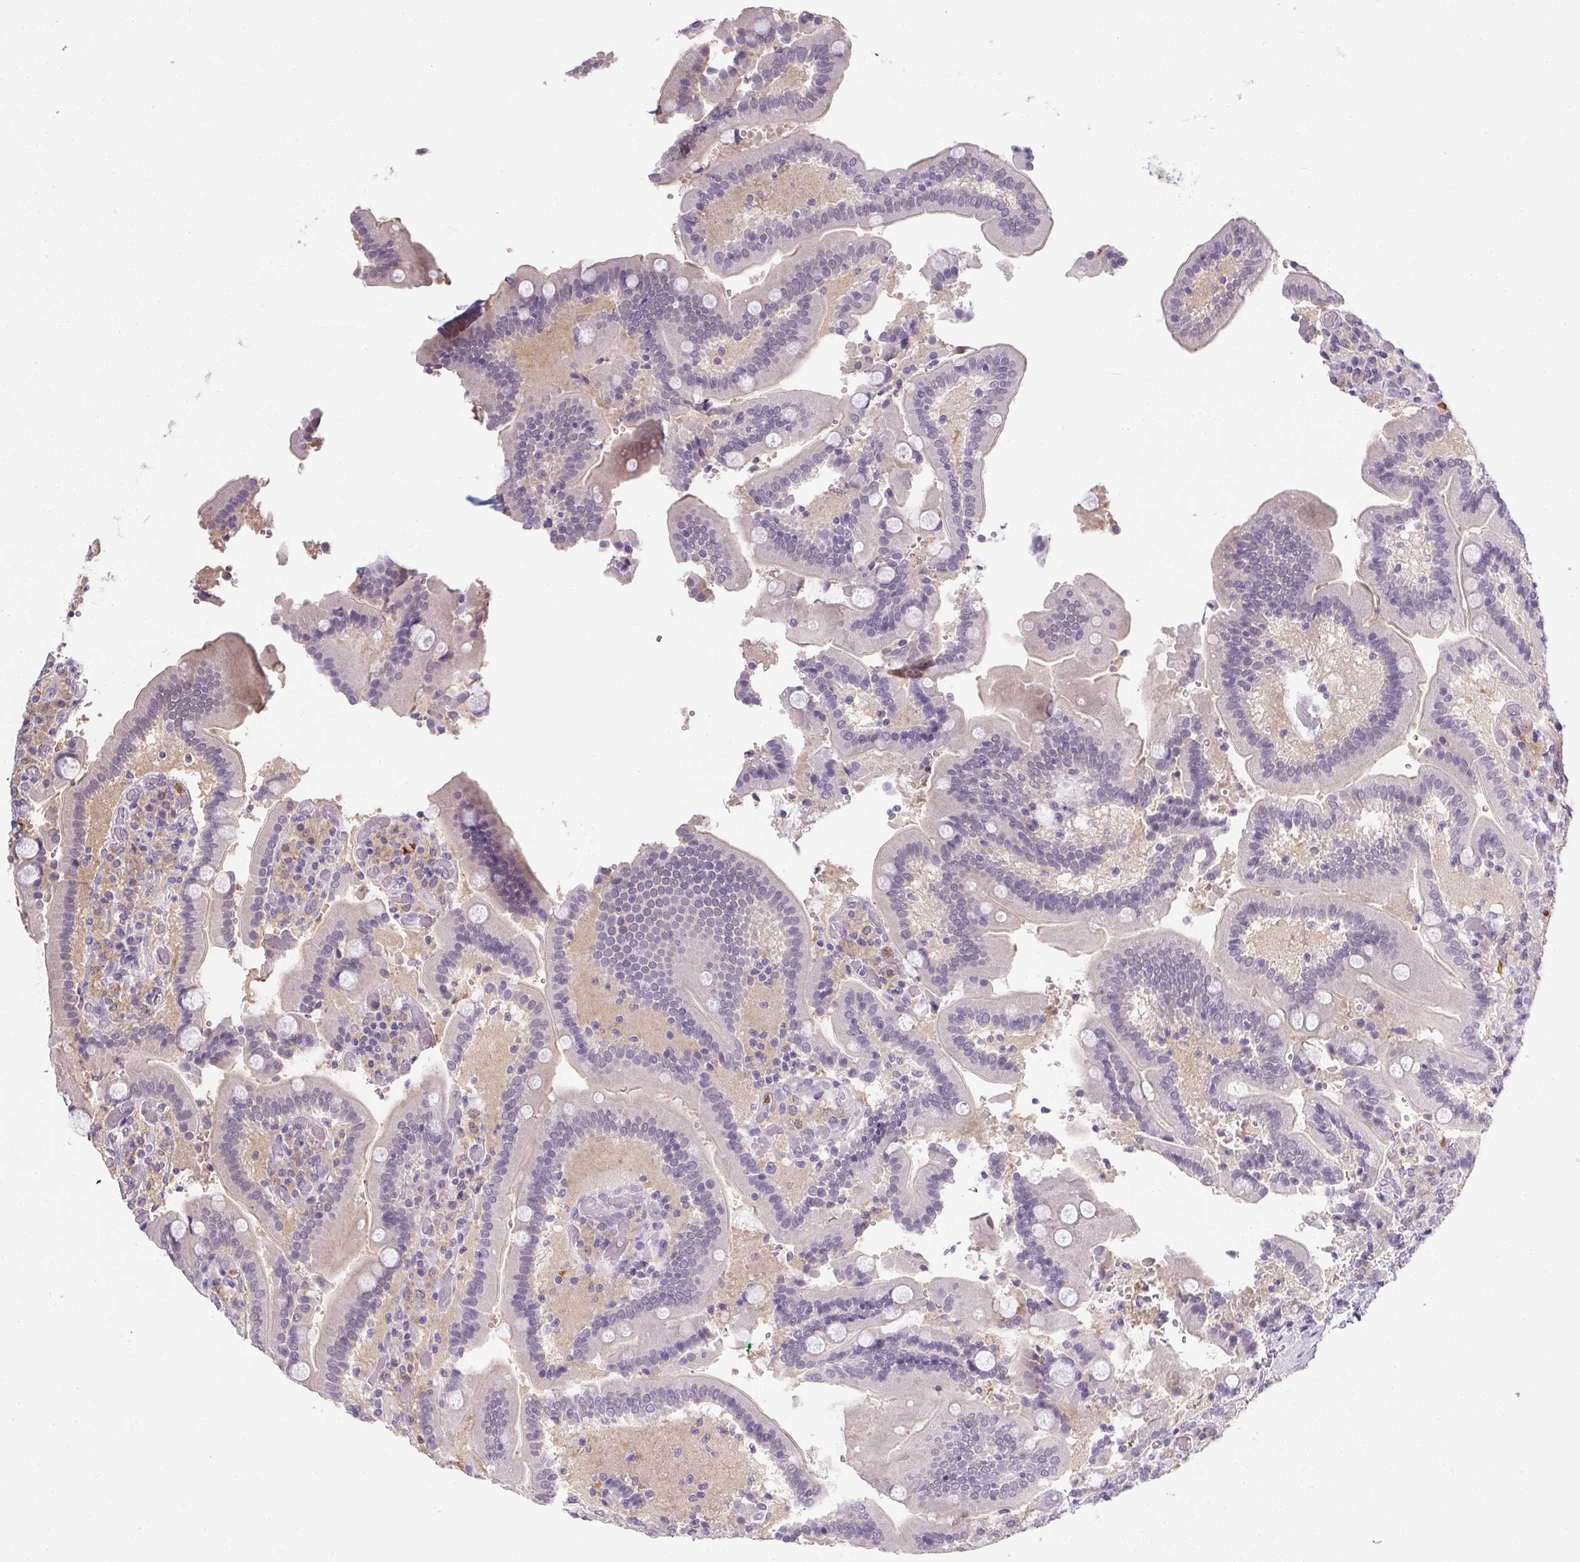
{"staining": {"intensity": "negative", "quantity": "none", "location": "none"}, "tissue": "duodenum", "cell_type": "Glandular cells", "image_type": "normal", "snomed": [{"axis": "morphology", "description": "Normal tissue, NOS"}, {"axis": "topography", "description": "Duodenum"}], "caption": "The photomicrograph reveals no significant positivity in glandular cells of duodenum. (Stains: DAB IHC with hematoxylin counter stain, Microscopy: brightfield microscopy at high magnification).", "gene": "DNAJC5G", "patient": {"sex": "female", "age": 62}}